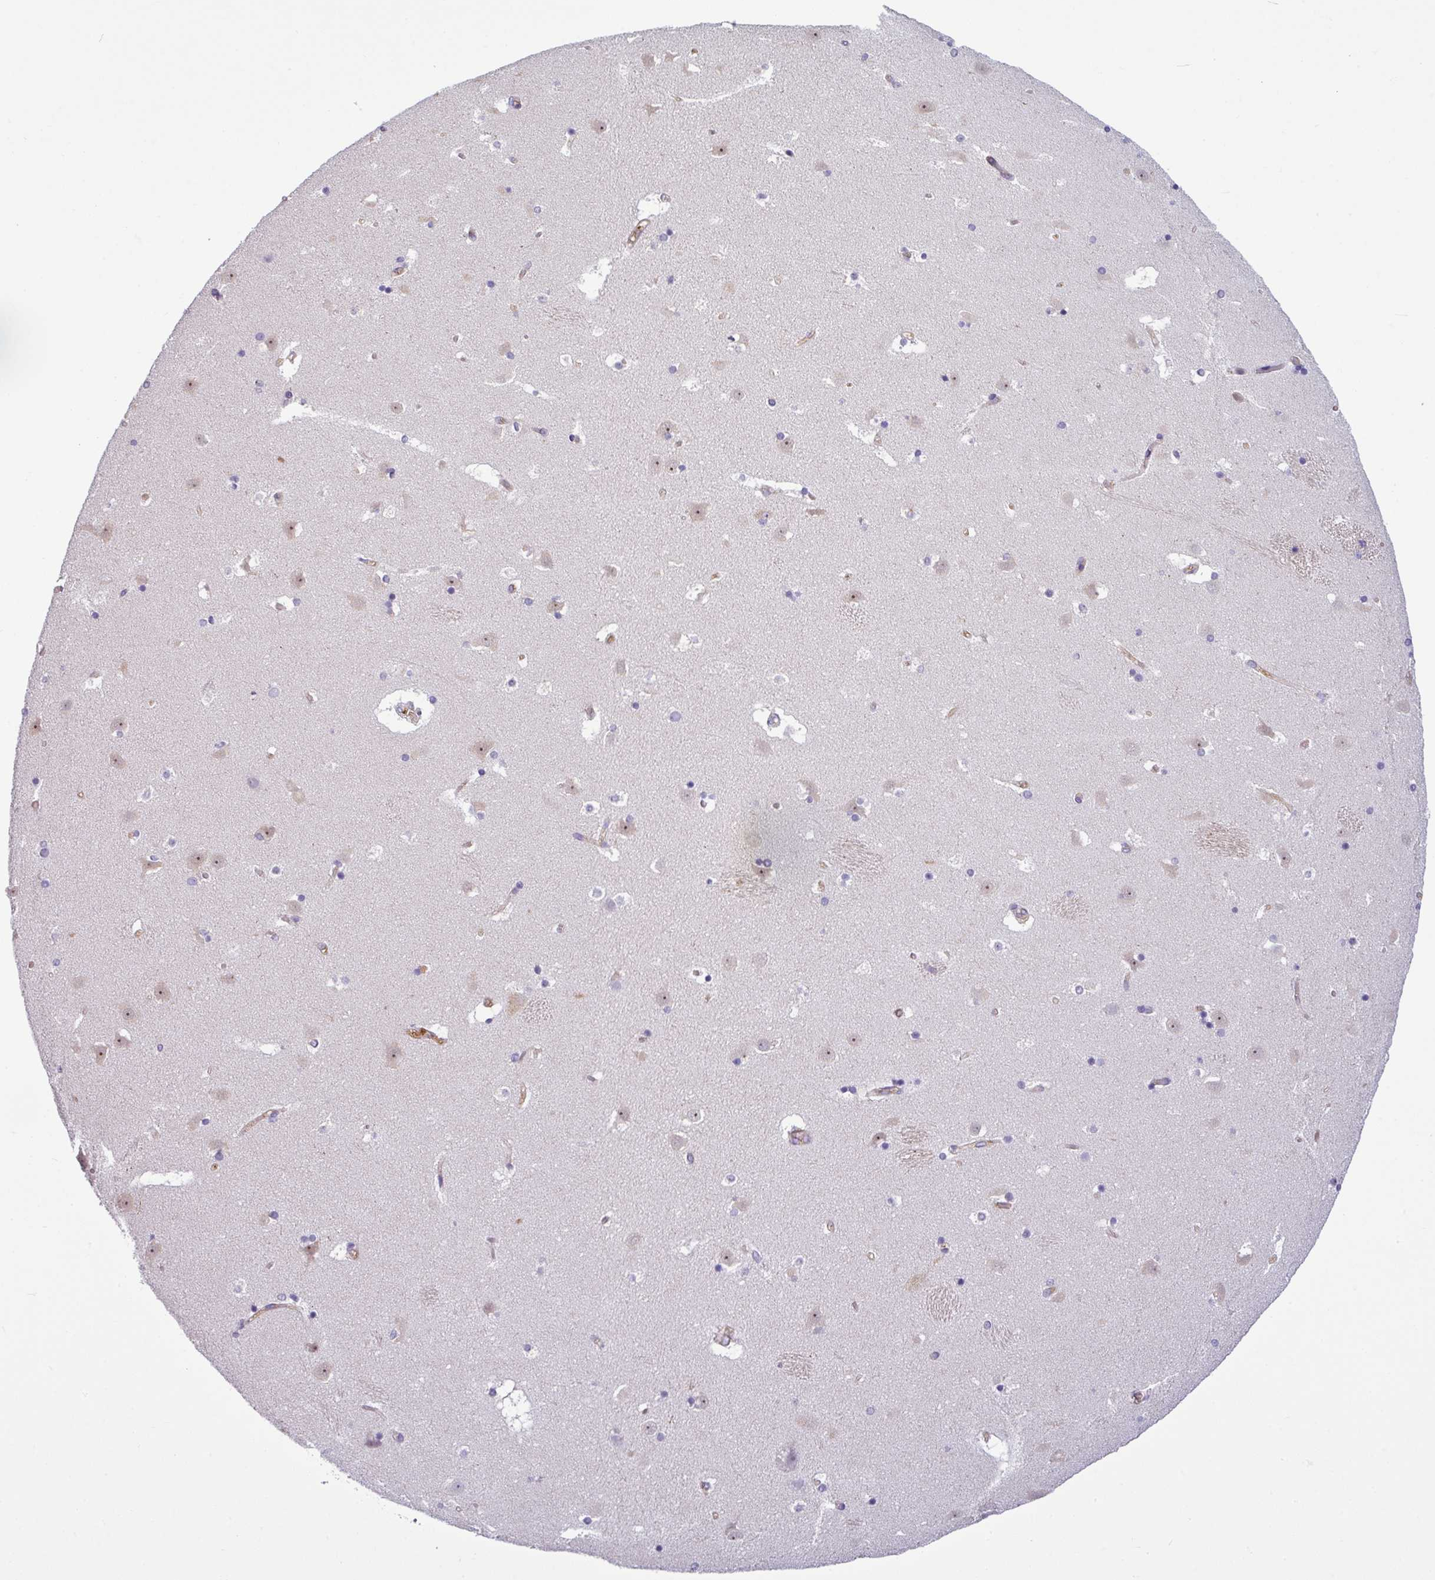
{"staining": {"intensity": "negative", "quantity": "none", "location": "none"}, "tissue": "caudate", "cell_type": "Glial cells", "image_type": "normal", "snomed": [{"axis": "morphology", "description": "Normal tissue, NOS"}, {"axis": "topography", "description": "Lateral ventricle wall"}], "caption": "This is an immunohistochemistry (IHC) image of normal human caudate. There is no staining in glial cells.", "gene": "XNDC1N", "patient": {"sex": "male", "age": 45}}